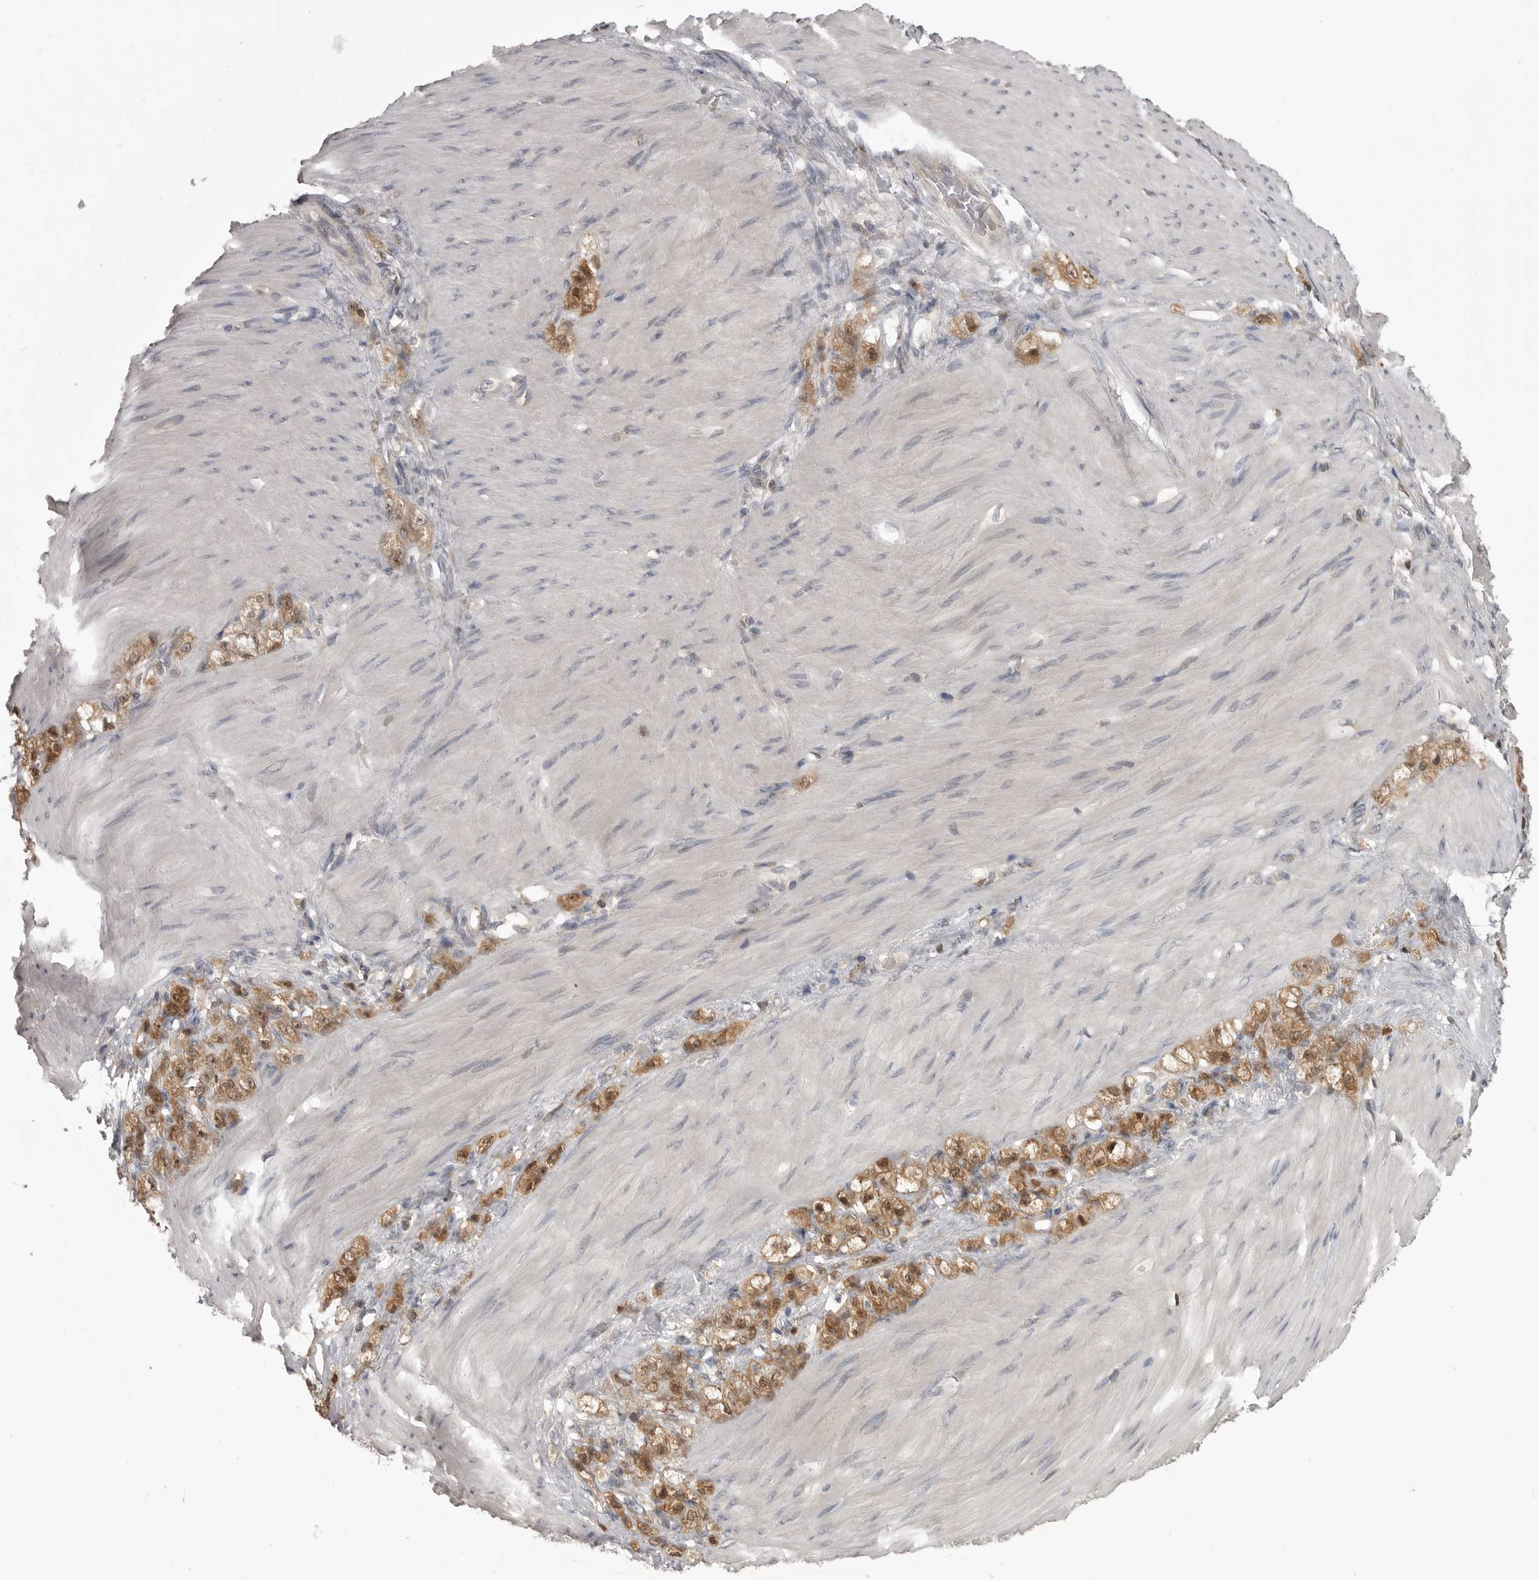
{"staining": {"intensity": "moderate", "quantity": ">75%", "location": "cytoplasmic/membranous,nuclear"}, "tissue": "stomach cancer", "cell_type": "Tumor cells", "image_type": "cancer", "snomed": [{"axis": "morphology", "description": "Normal tissue, NOS"}, {"axis": "morphology", "description": "Adenocarcinoma, NOS"}, {"axis": "topography", "description": "Stomach"}], "caption": "Human stomach cancer (adenocarcinoma) stained for a protein (brown) reveals moderate cytoplasmic/membranous and nuclear positive positivity in about >75% of tumor cells.", "gene": "MAPK13", "patient": {"sex": "male", "age": 82}}